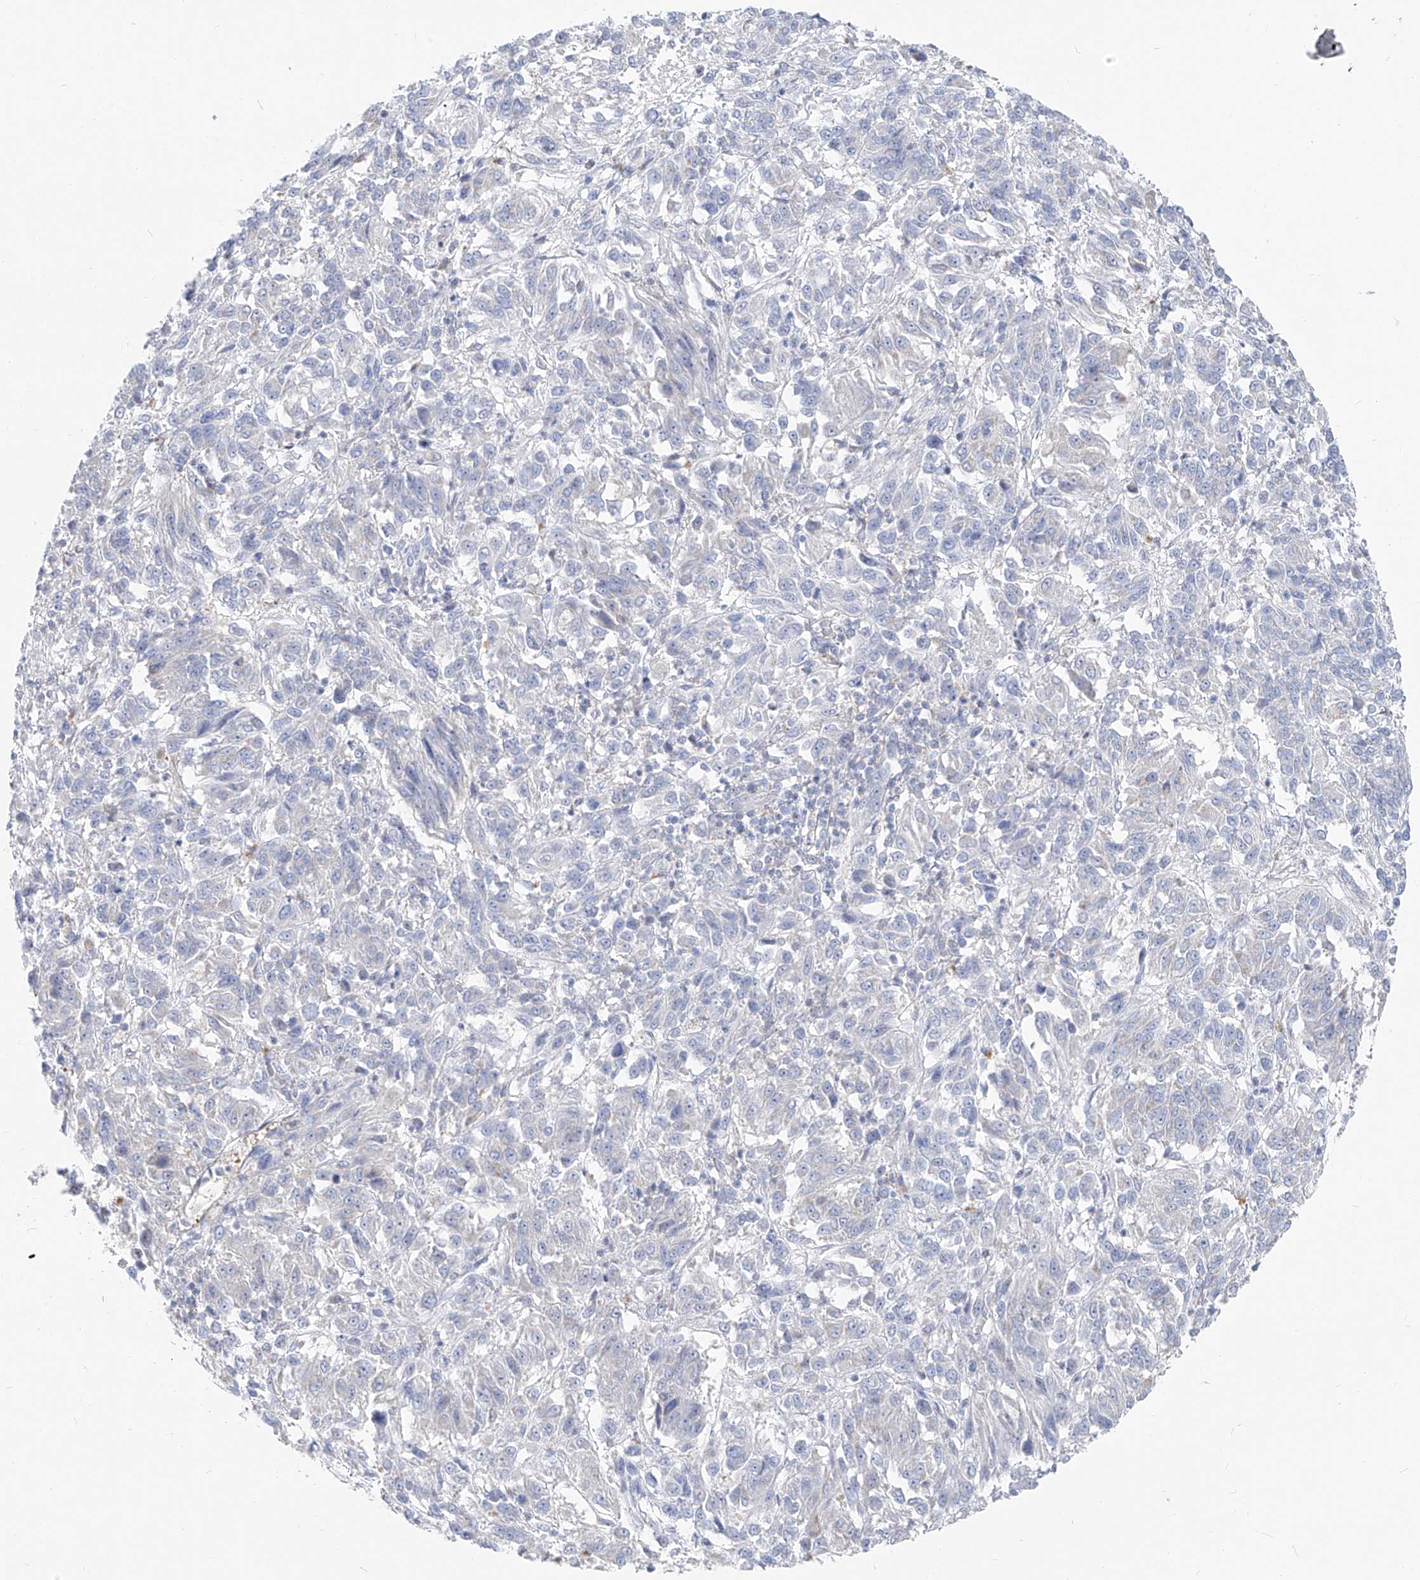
{"staining": {"intensity": "negative", "quantity": "none", "location": "none"}, "tissue": "melanoma", "cell_type": "Tumor cells", "image_type": "cancer", "snomed": [{"axis": "morphology", "description": "Malignant melanoma, Metastatic site"}, {"axis": "topography", "description": "Lung"}], "caption": "Tumor cells show no significant protein staining in malignant melanoma (metastatic site).", "gene": "UFL1", "patient": {"sex": "male", "age": 64}}